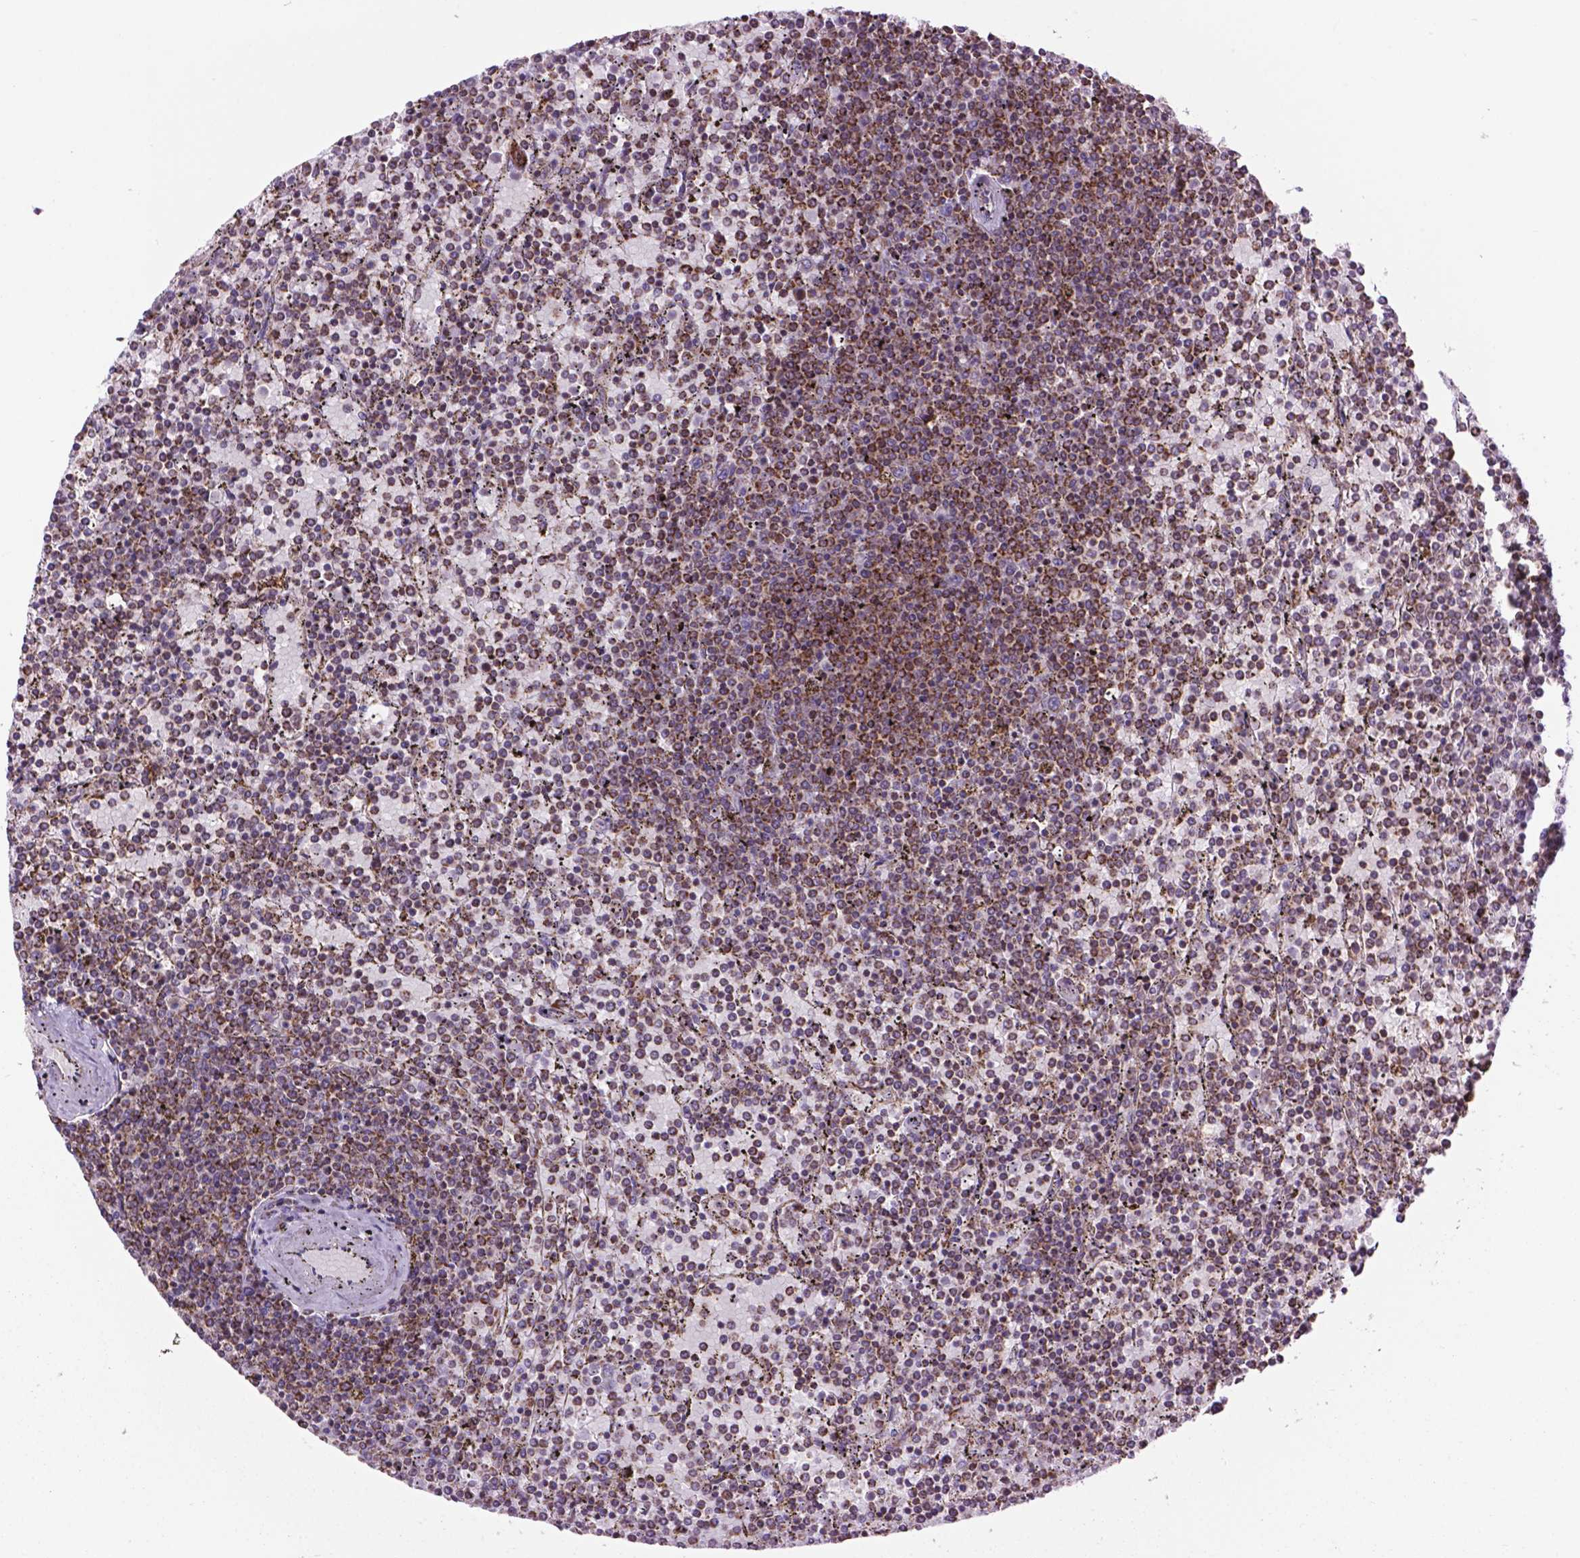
{"staining": {"intensity": "moderate", "quantity": "25%-75%", "location": "cytoplasmic/membranous"}, "tissue": "lymphoma", "cell_type": "Tumor cells", "image_type": "cancer", "snomed": [{"axis": "morphology", "description": "Malignant lymphoma, non-Hodgkin's type, Low grade"}, {"axis": "topography", "description": "Spleen"}], "caption": "Immunohistochemistry of human malignant lymphoma, non-Hodgkin's type (low-grade) exhibits medium levels of moderate cytoplasmic/membranous expression in about 25%-75% of tumor cells. Immunohistochemistry (ihc) stains the protein in brown and the nuclei are stained blue.", "gene": "PYCR3", "patient": {"sex": "female", "age": 77}}